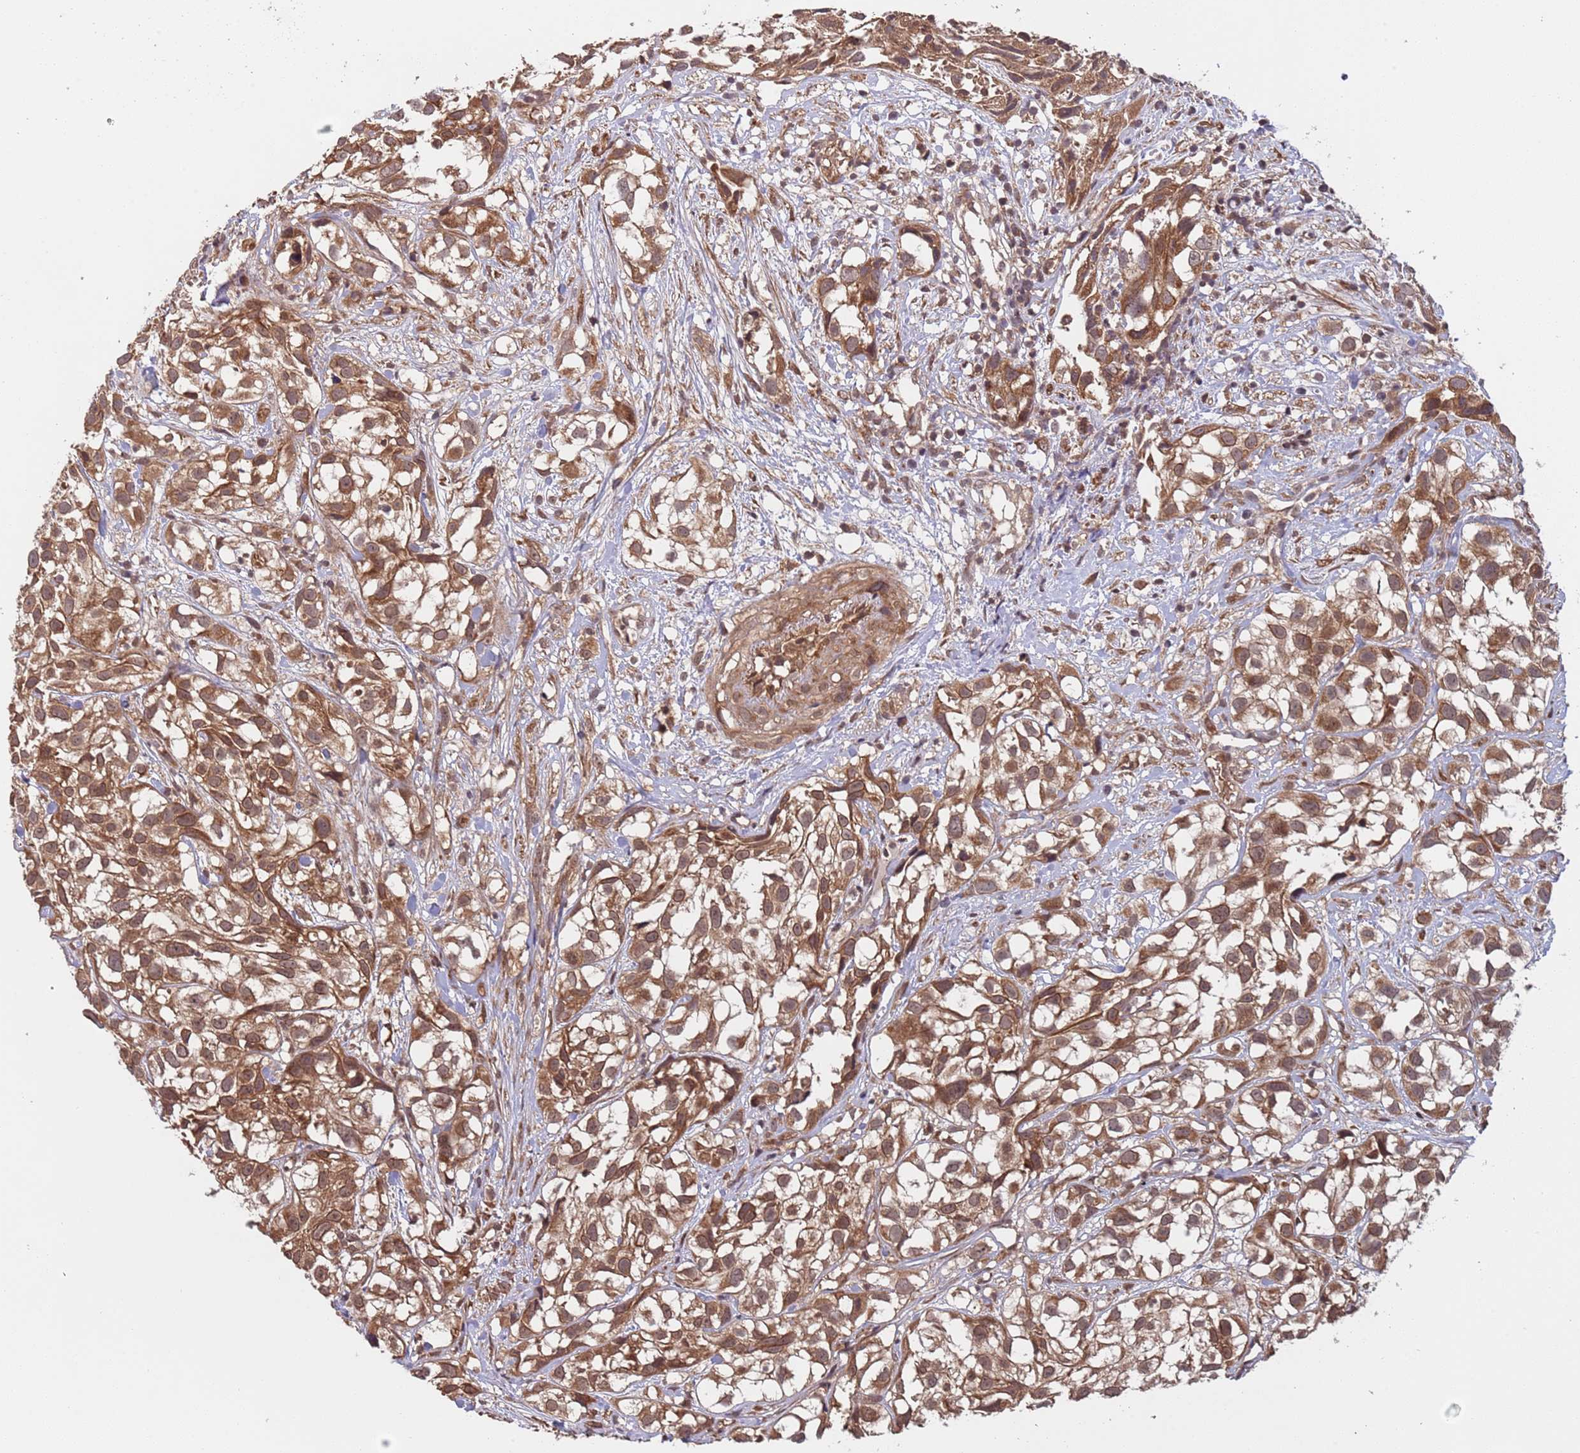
{"staining": {"intensity": "moderate", "quantity": ">75%", "location": "cytoplasmic/membranous,nuclear"}, "tissue": "urothelial cancer", "cell_type": "Tumor cells", "image_type": "cancer", "snomed": [{"axis": "morphology", "description": "Urothelial carcinoma, High grade"}, {"axis": "topography", "description": "Urinary bladder"}], "caption": "Urothelial carcinoma (high-grade) stained for a protein (brown) demonstrates moderate cytoplasmic/membranous and nuclear positive expression in approximately >75% of tumor cells.", "gene": "ERI1", "patient": {"sex": "male", "age": 56}}